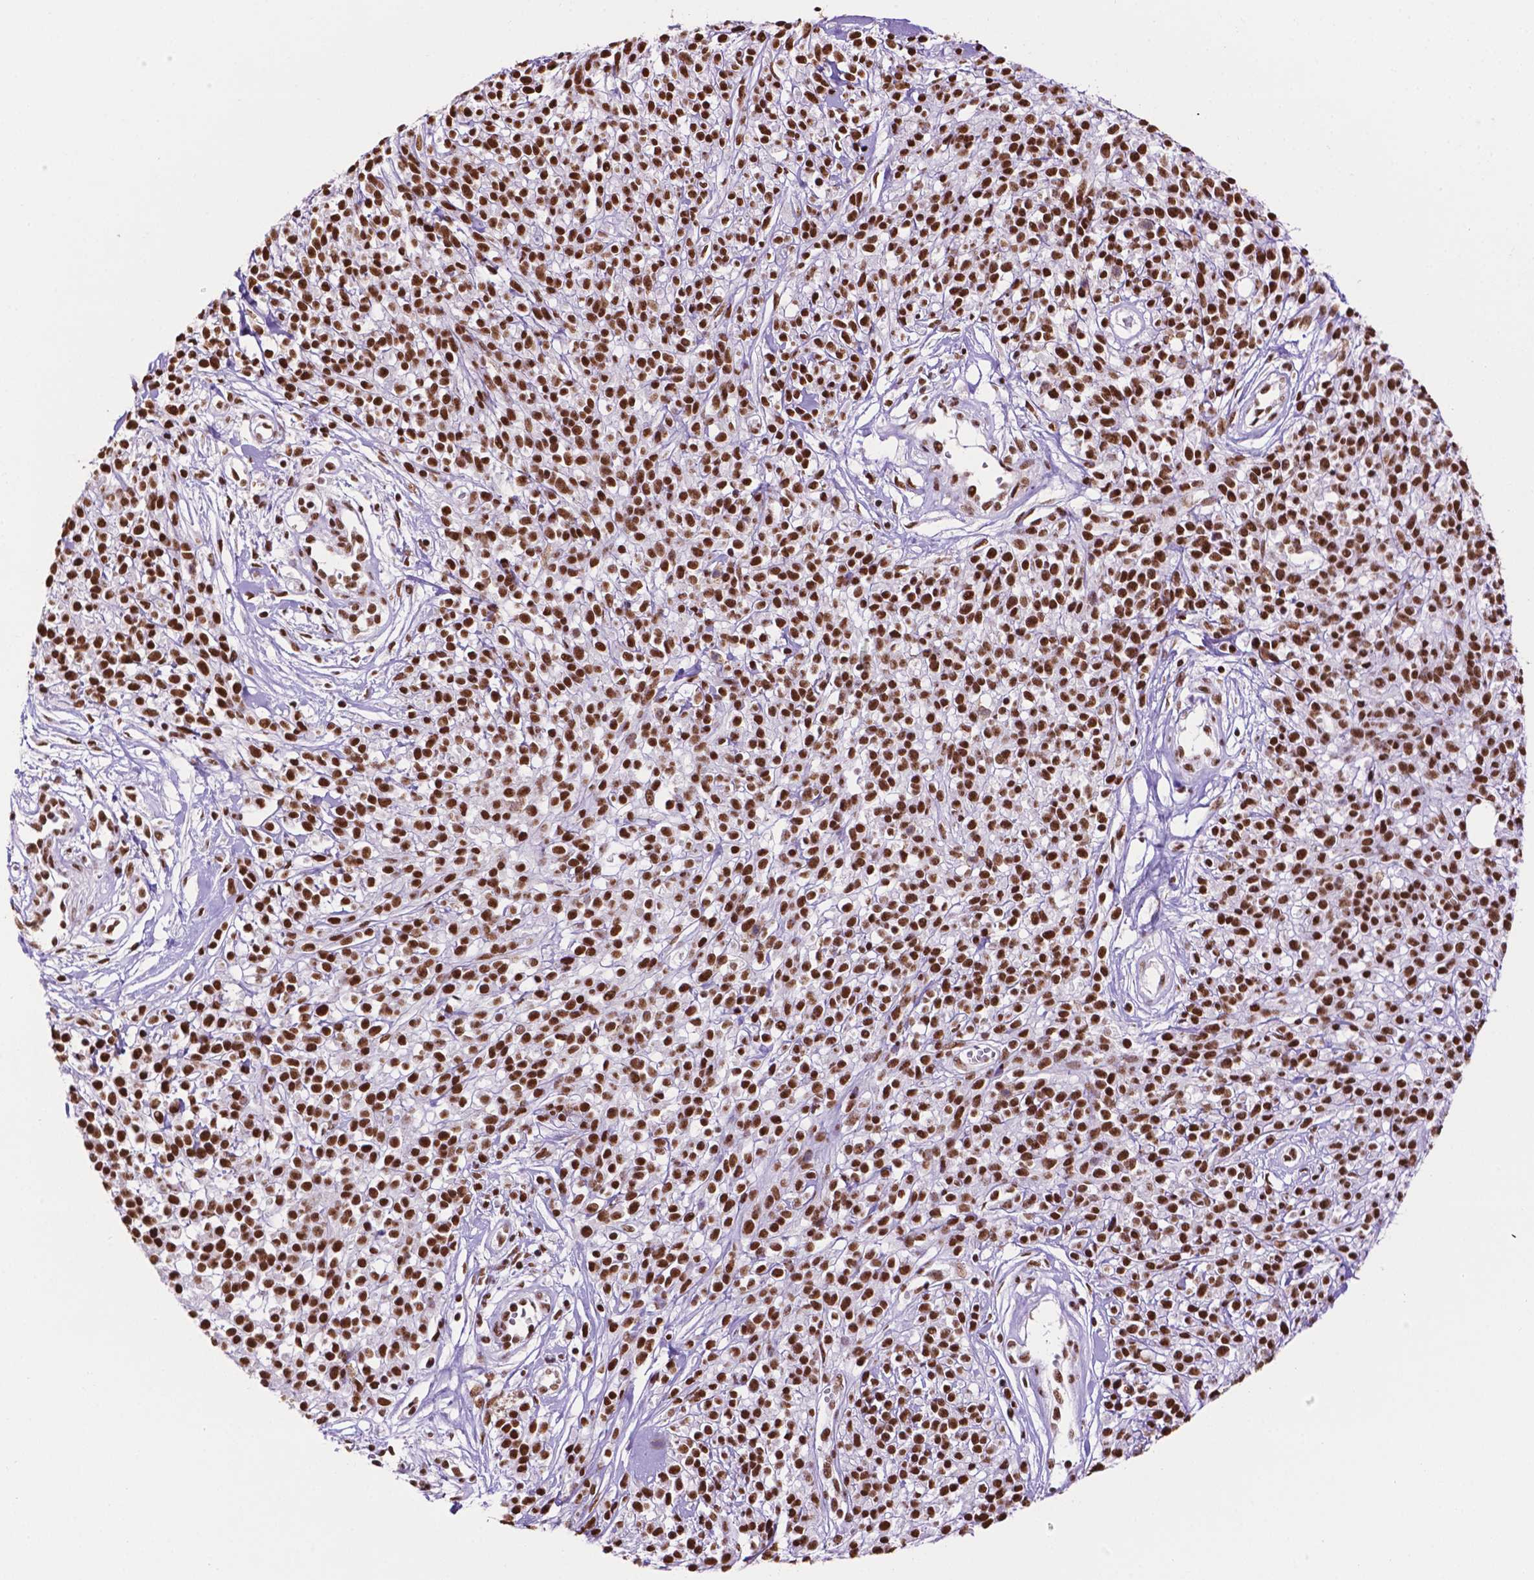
{"staining": {"intensity": "strong", "quantity": ">75%", "location": "nuclear"}, "tissue": "melanoma", "cell_type": "Tumor cells", "image_type": "cancer", "snomed": [{"axis": "morphology", "description": "Malignant melanoma, NOS"}, {"axis": "topography", "description": "Skin"}, {"axis": "topography", "description": "Skin of trunk"}], "caption": "Brown immunohistochemical staining in melanoma demonstrates strong nuclear expression in approximately >75% of tumor cells. (DAB (3,3'-diaminobenzidine) IHC with brightfield microscopy, high magnification).", "gene": "CCAR2", "patient": {"sex": "male", "age": 74}}